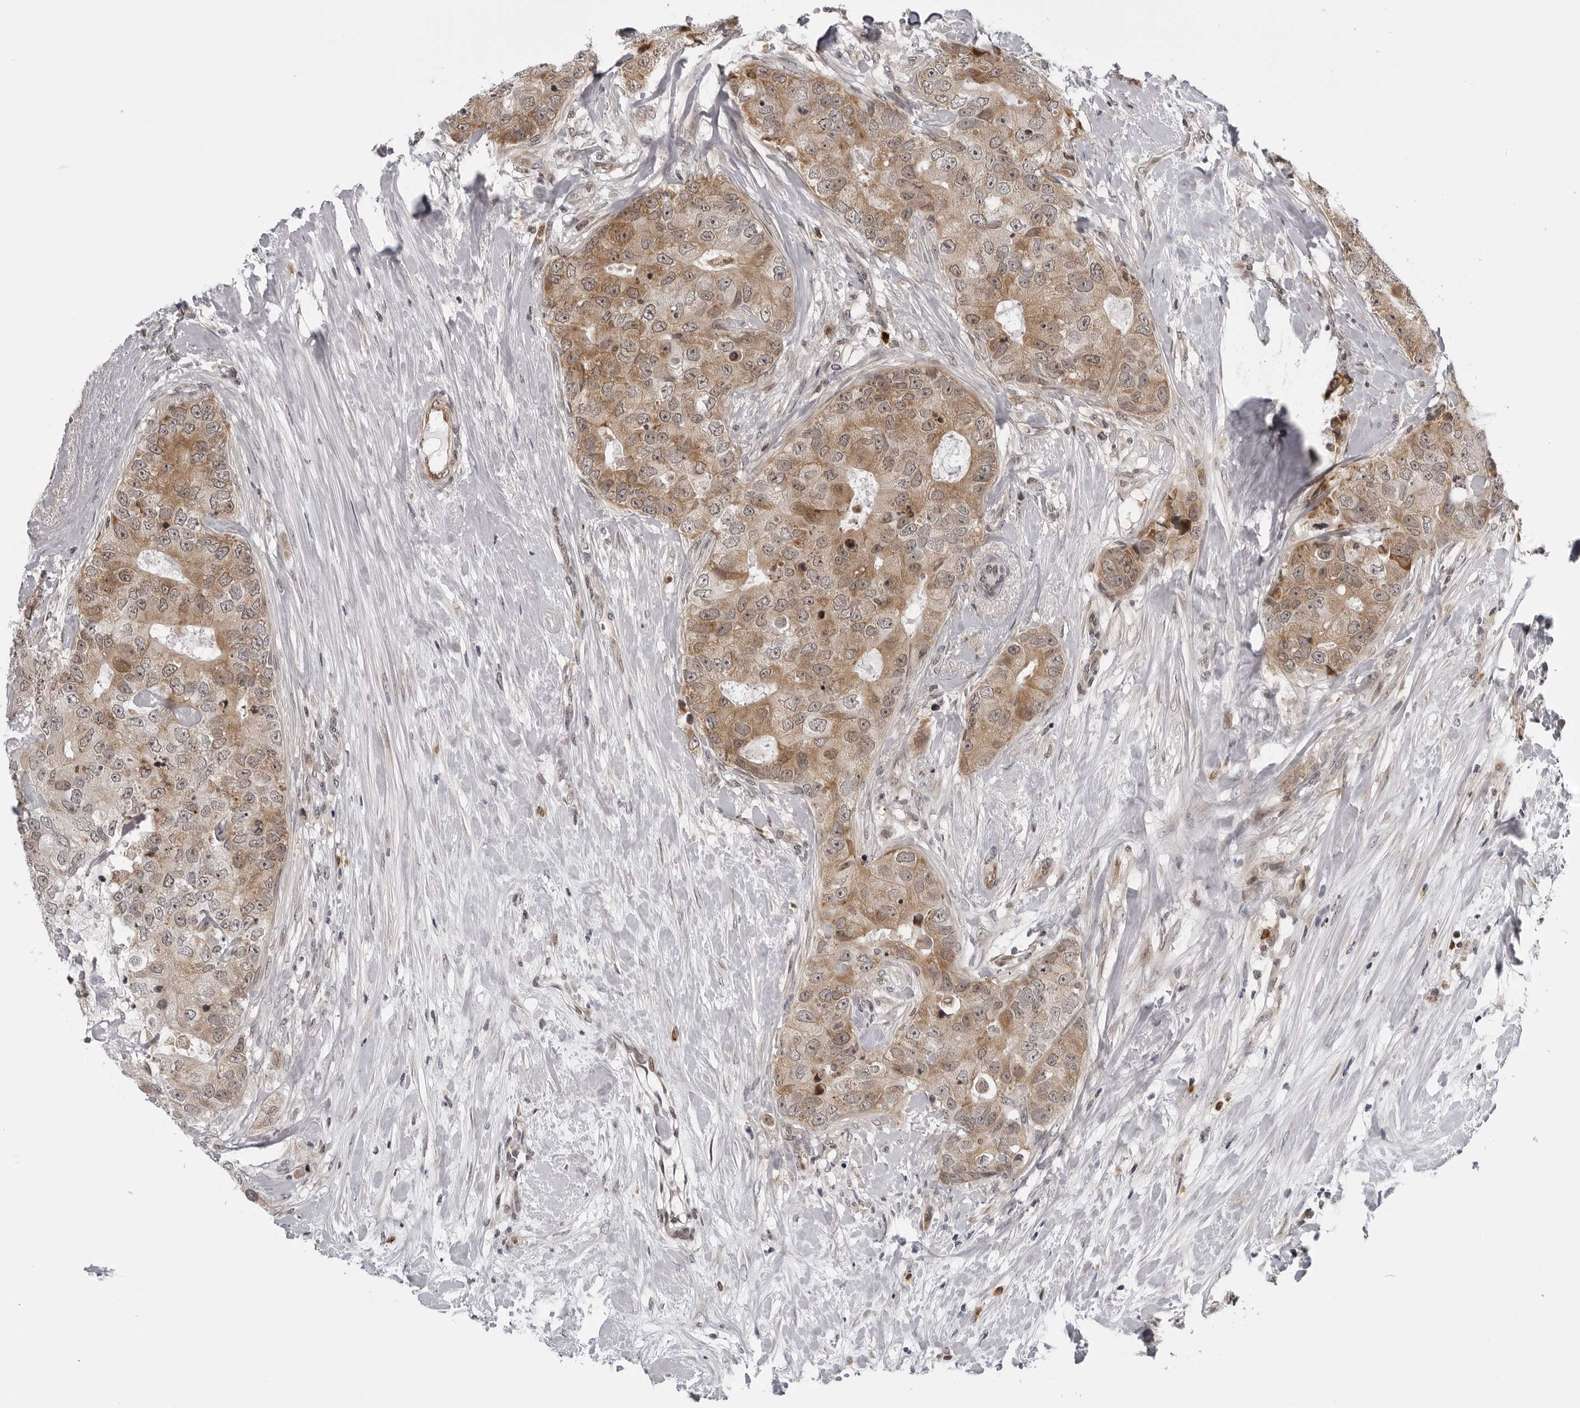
{"staining": {"intensity": "moderate", "quantity": ">75%", "location": "cytoplasmic/membranous"}, "tissue": "breast cancer", "cell_type": "Tumor cells", "image_type": "cancer", "snomed": [{"axis": "morphology", "description": "Duct carcinoma"}, {"axis": "topography", "description": "Breast"}], "caption": "This is an image of IHC staining of infiltrating ductal carcinoma (breast), which shows moderate expression in the cytoplasmic/membranous of tumor cells.", "gene": "GCSAML", "patient": {"sex": "female", "age": 62}}